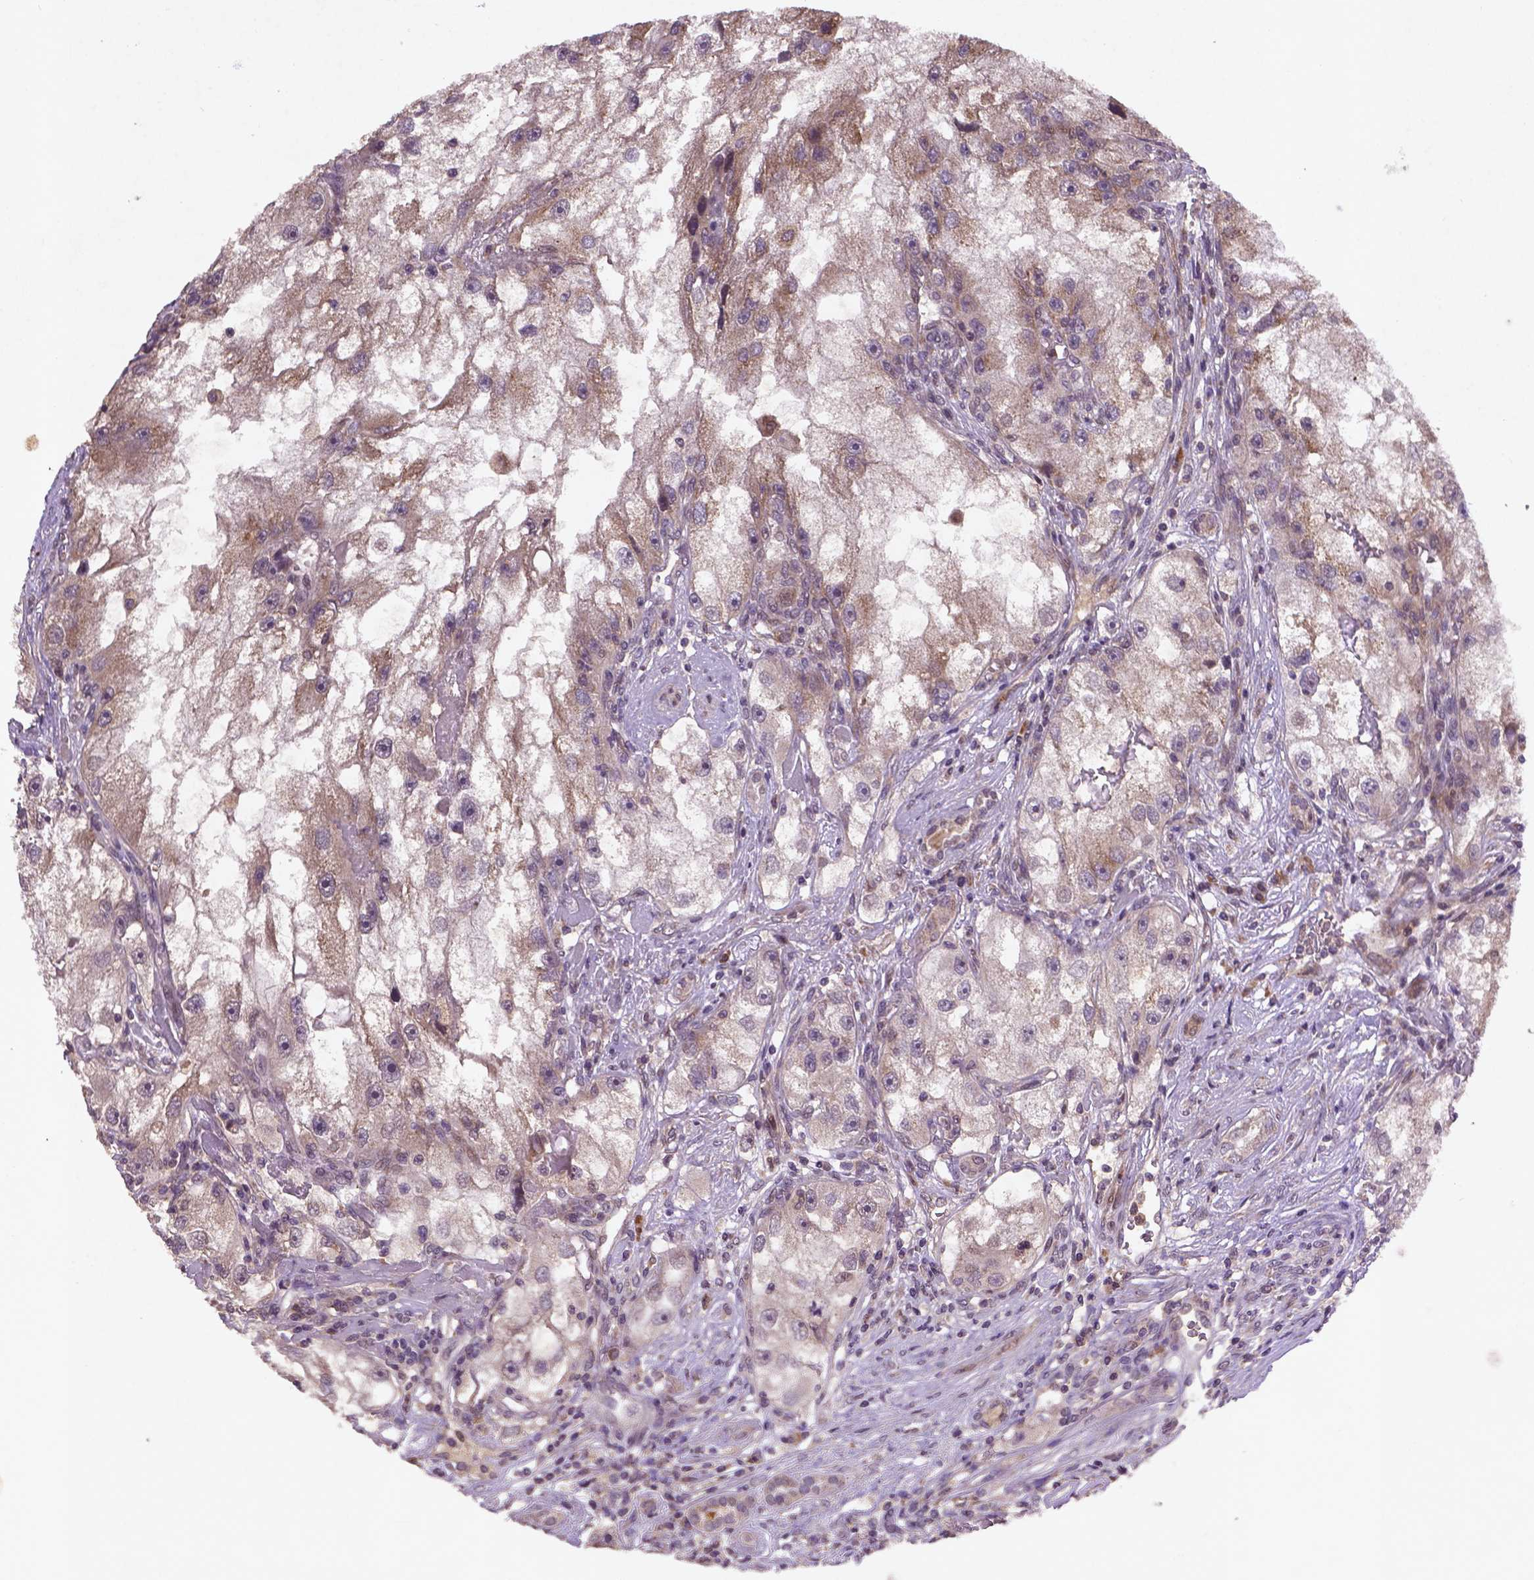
{"staining": {"intensity": "moderate", "quantity": "<25%", "location": "cytoplasmic/membranous"}, "tissue": "renal cancer", "cell_type": "Tumor cells", "image_type": "cancer", "snomed": [{"axis": "morphology", "description": "Adenocarcinoma, NOS"}, {"axis": "topography", "description": "Kidney"}], "caption": "Renal cancer stained for a protein (brown) reveals moderate cytoplasmic/membranous positive positivity in approximately <25% of tumor cells.", "gene": "NIPAL2", "patient": {"sex": "male", "age": 63}}